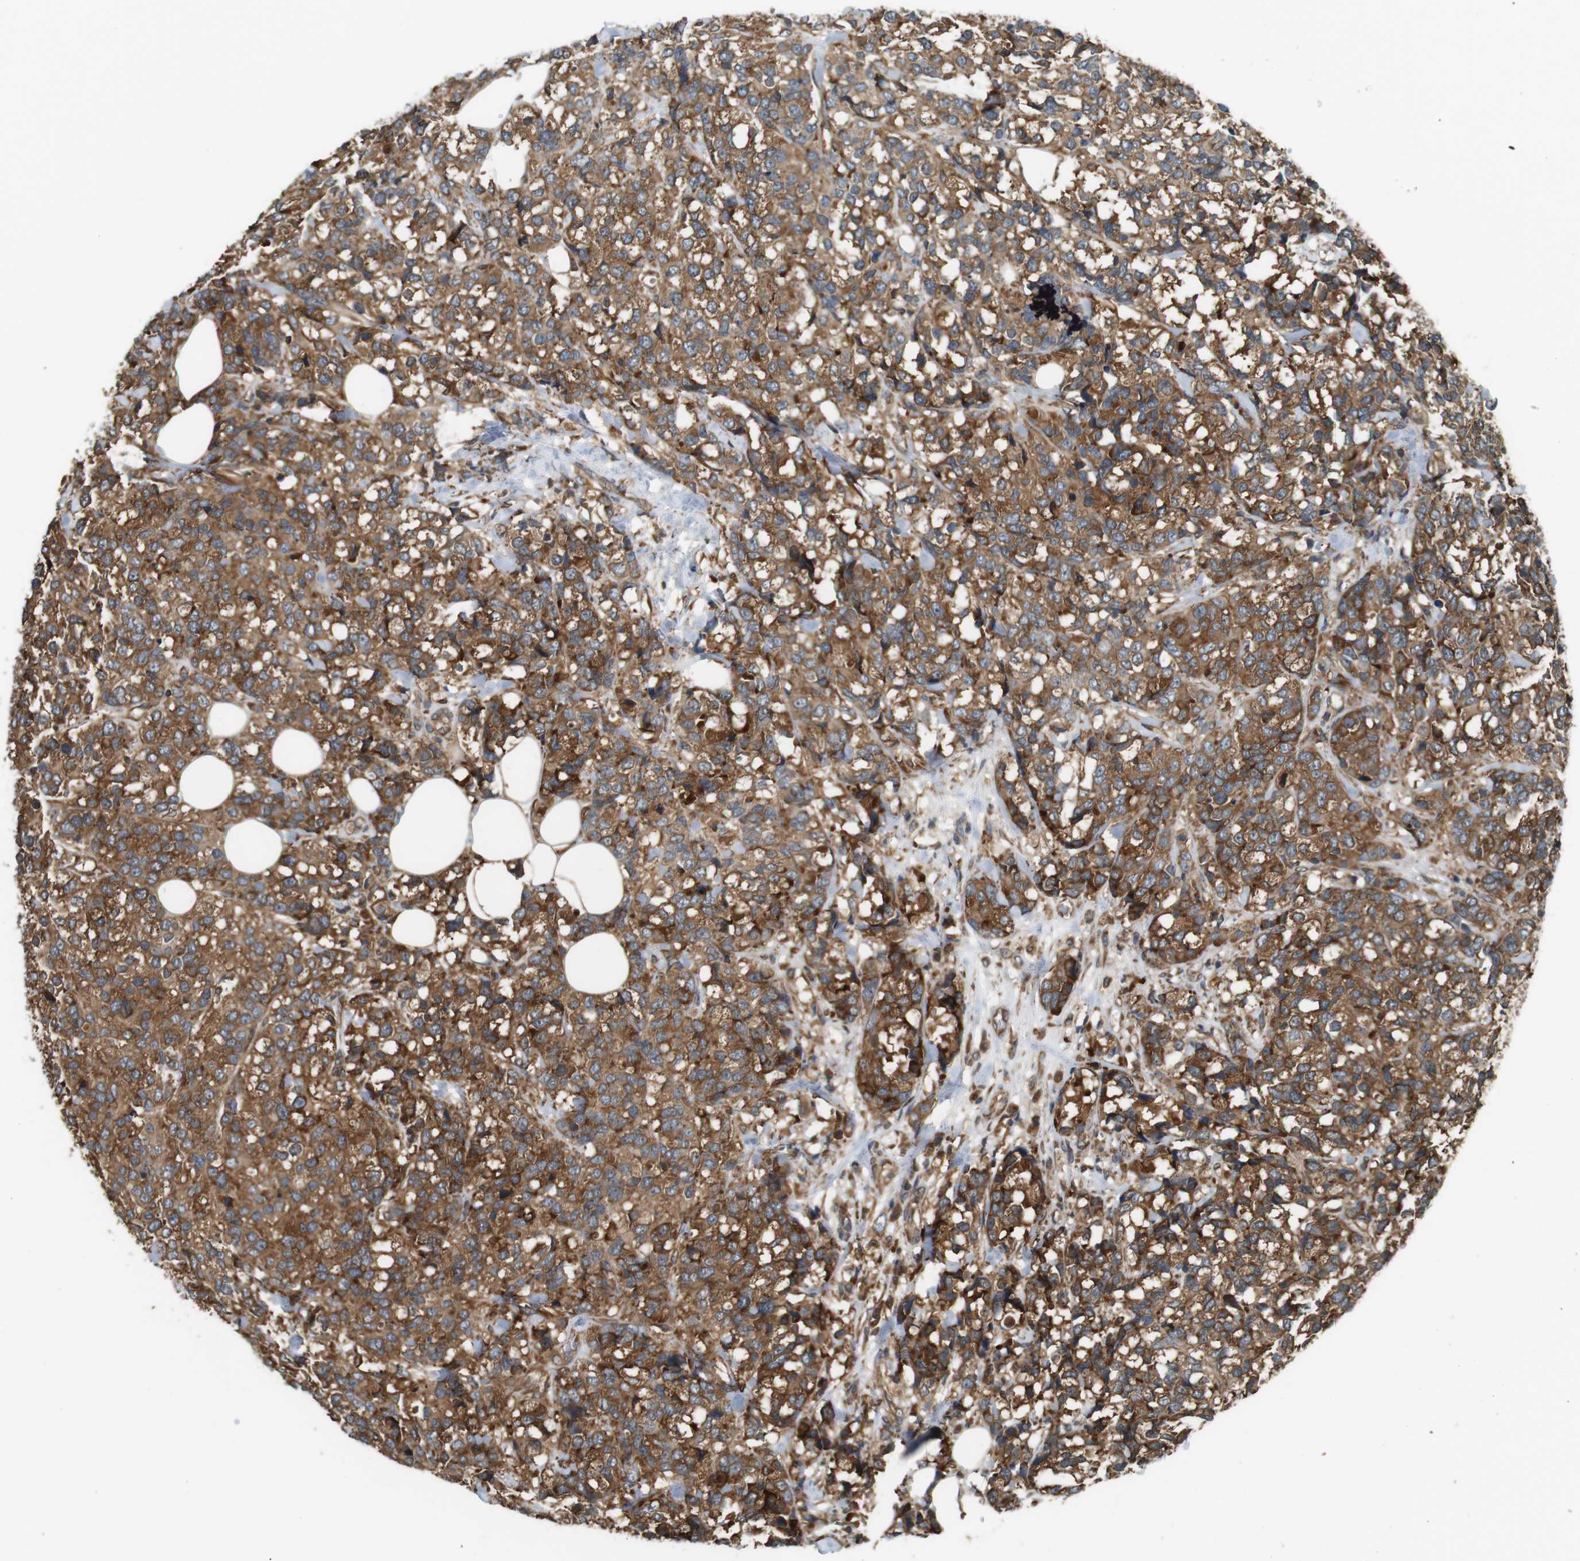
{"staining": {"intensity": "moderate", "quantity": ">75%", "location": "cytoplasmic/membranous"}, "tissue": "breast cancer", "cell_type": "Tumor cells", "image_type": "cancer", "snomed": [{"axis": "morphology", "description": "Lobular carcinoma"}, {"axis": "topography", "description": "Breast"}], "caption": "Breast cancer stained for a protein (brown) demonstrates moderate cytoplasmic/membranous positive expression in about >75% of tumor cells.", "gene": "PA2G4", "patient": {"sex": "female", "age": 59}}